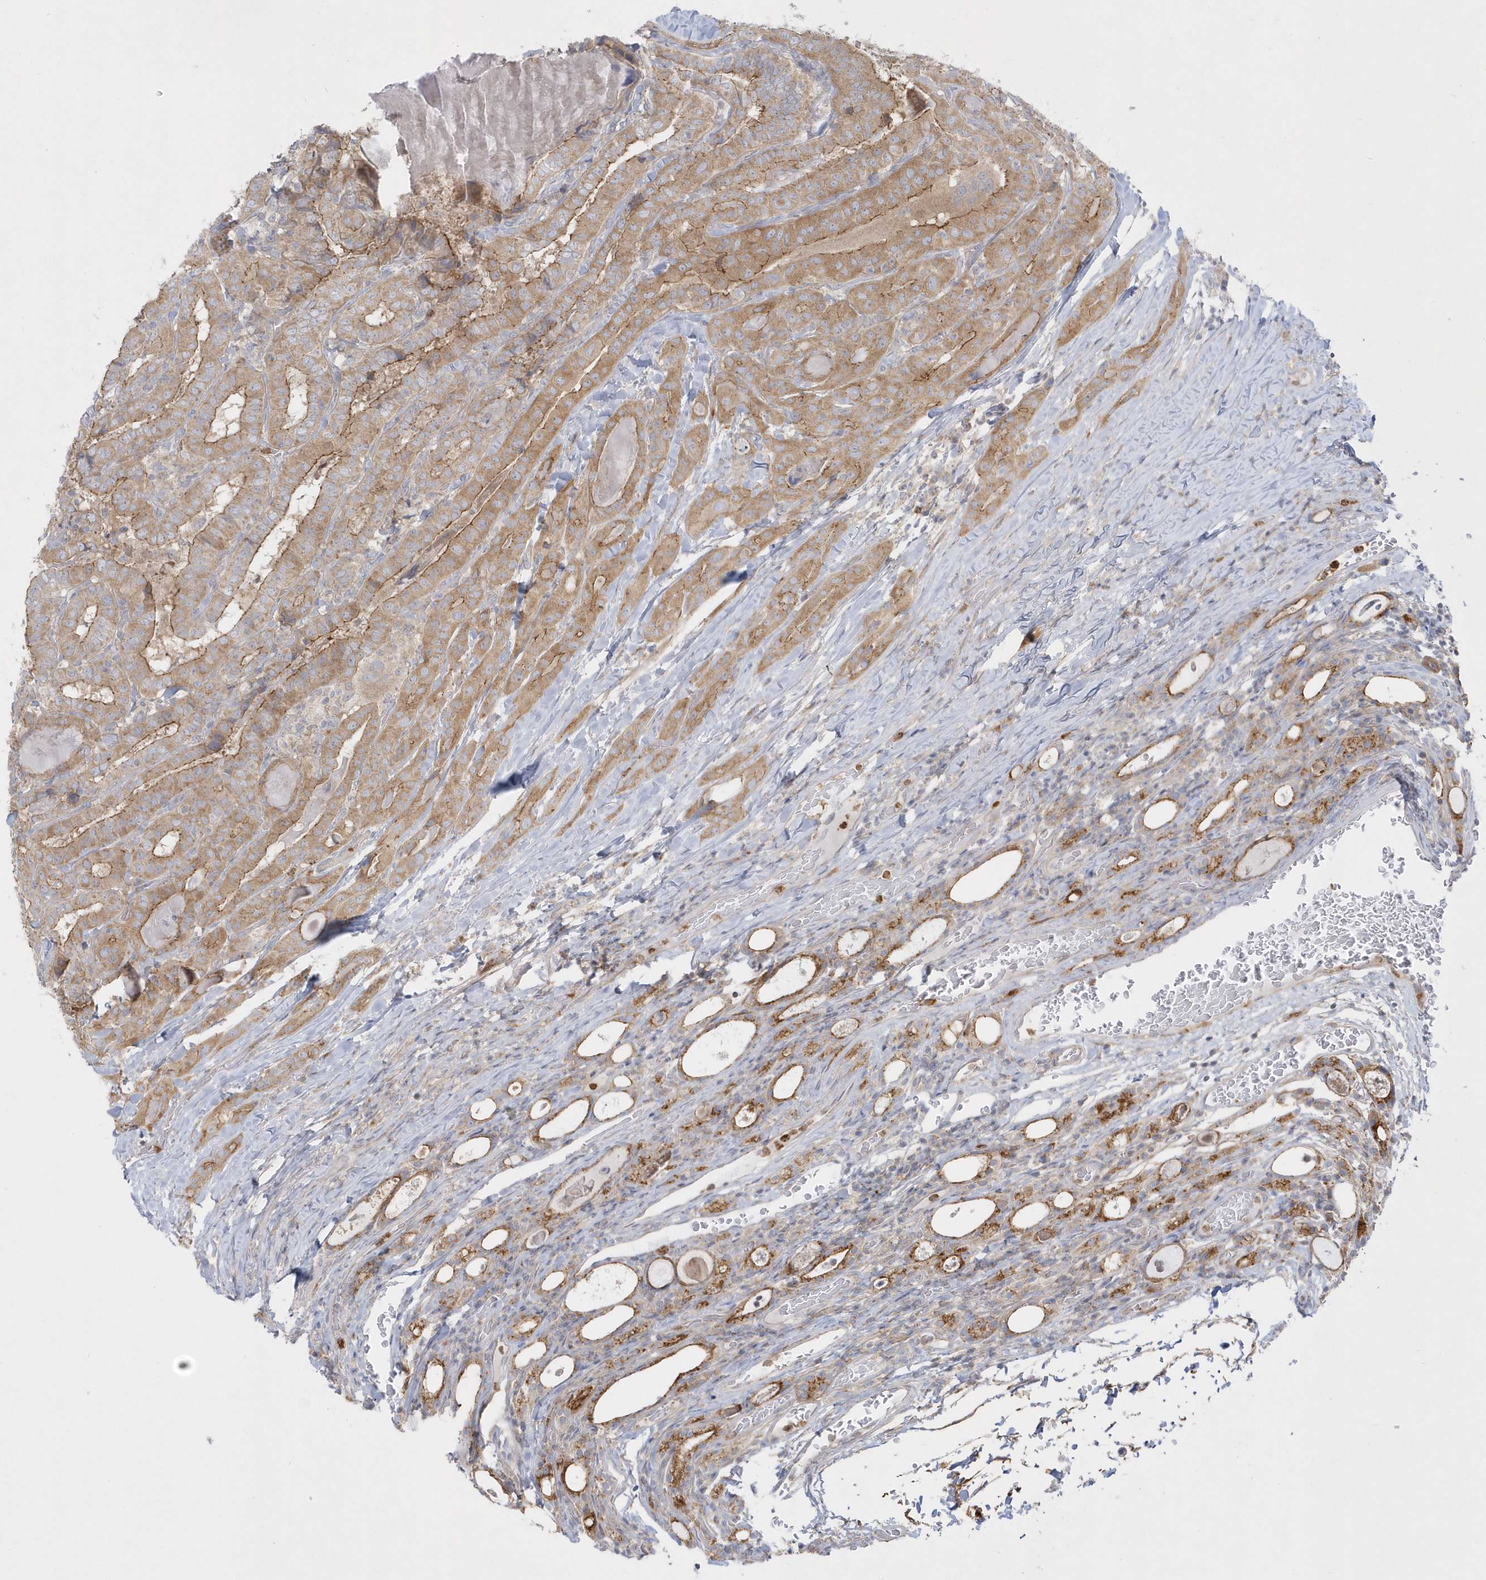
{"staining": {"intensity": "moderate", "quantity": ">75%", "location": "cytoplasmic/membranous"}, "tissue": "thyroid cancer", "cell_type": "Tumor cells", "image_type": "cancer", "snomed": [{"axis": "morphology", "description": "Papillary adenocarcinoma, NOS"}, {"axis": "topography", "description": "Thyroid gland"}], "caption": "This micrograph exhibits immunohistochemistry staining of thyroid papillary adenocarcinoma, with medium moderate cytoplasmic/membranous expression in about >75% of tumor cells.", "gene": "DNAJC18", "patient": {"sex": "female", "age": 72}}